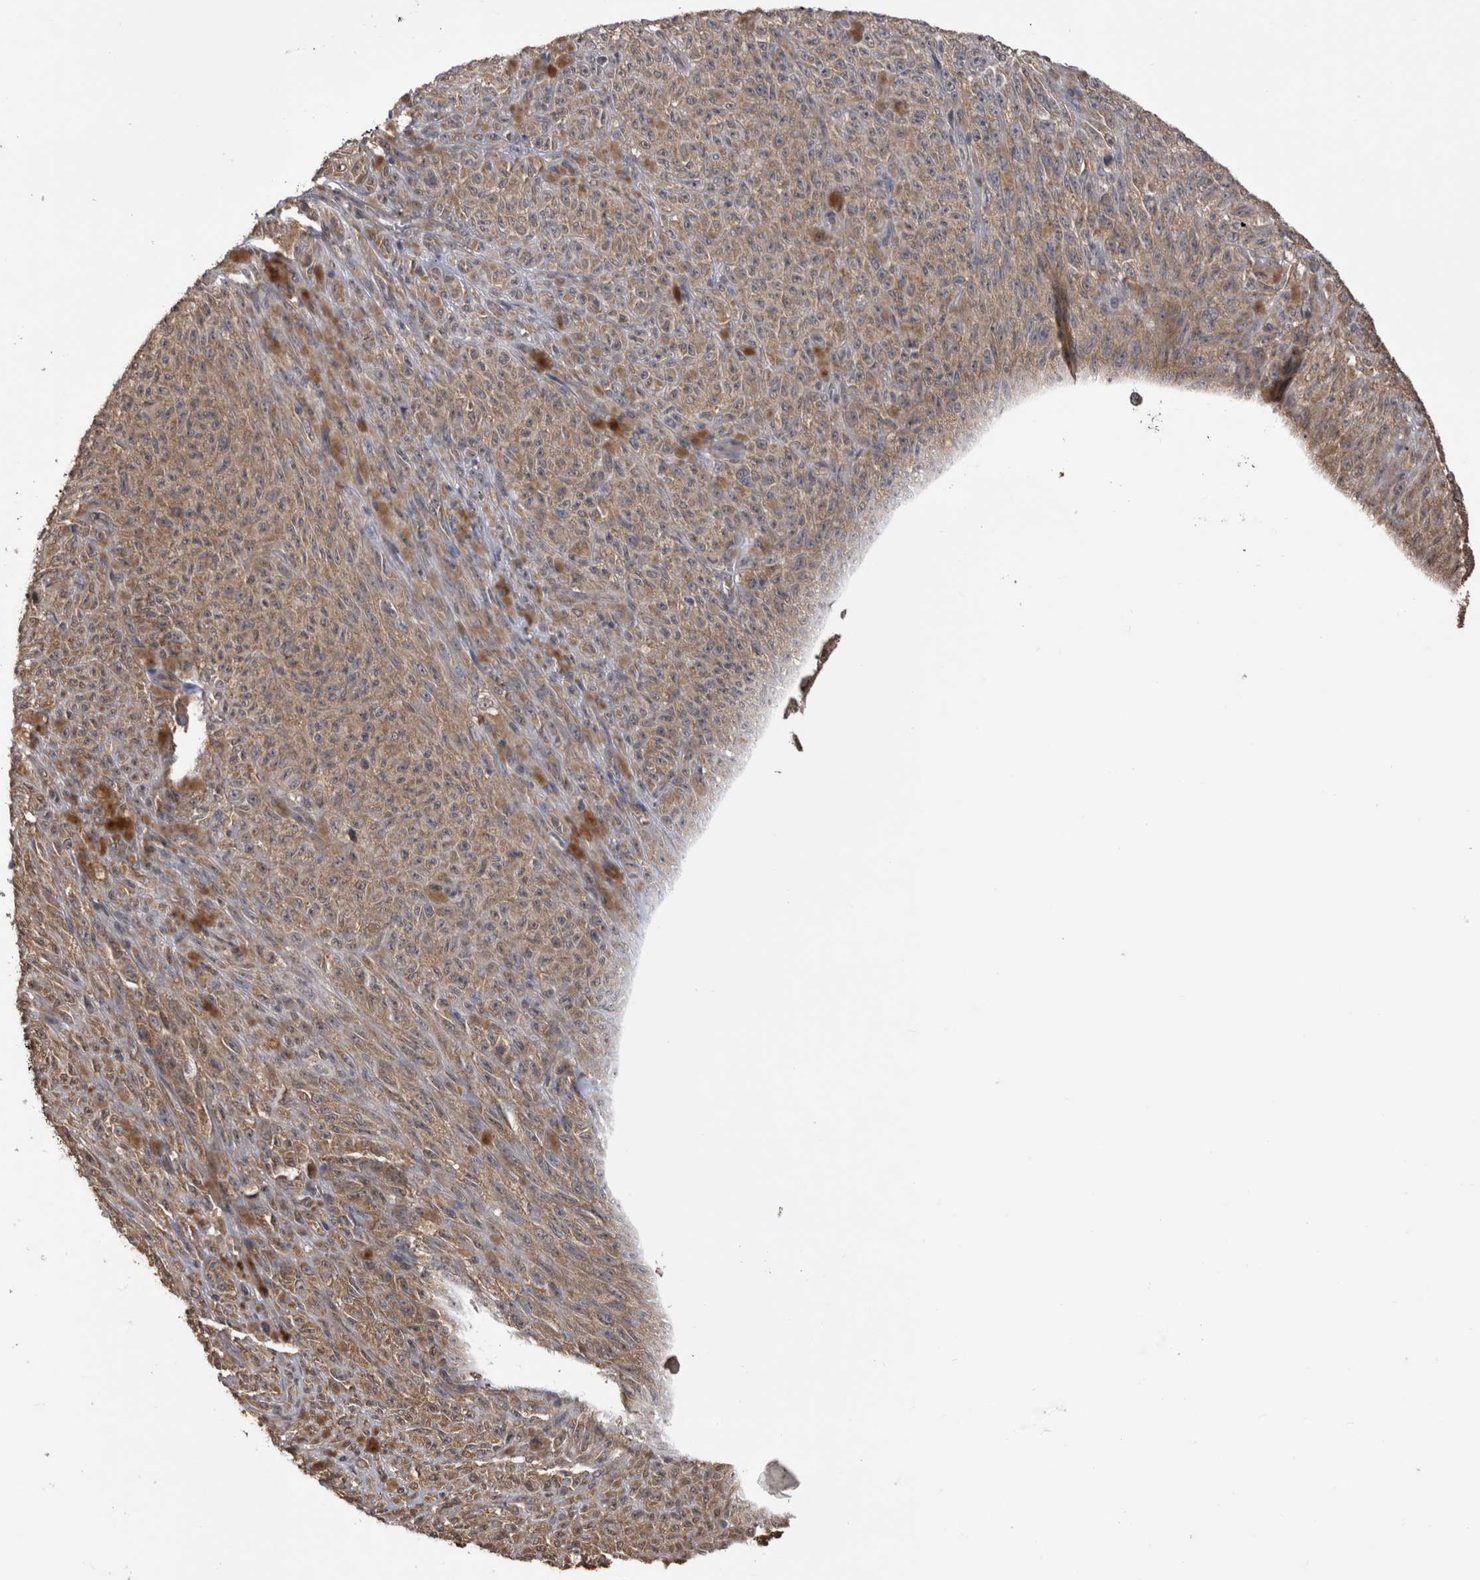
{"staining": {"intensity": "weak", "quantity": ">75%", "location": "cytoplasmic/membranous"}, "tissue": "melanoma", "cell_type": "Tumor cells", "image_type": "cancer", "snomed": [{"axis": "morphology", "description": "Malignant melanoma, NOS"}, {"axis": "topography", "description": "Skin"}], "caption": "Protein expression analysis of human malignant melanoma reveals weak cytoplasmic/membranous staining in about >75% of tumor cells.", "gene": "PAK4", "patient": {"sex": "female", "age": 82}}